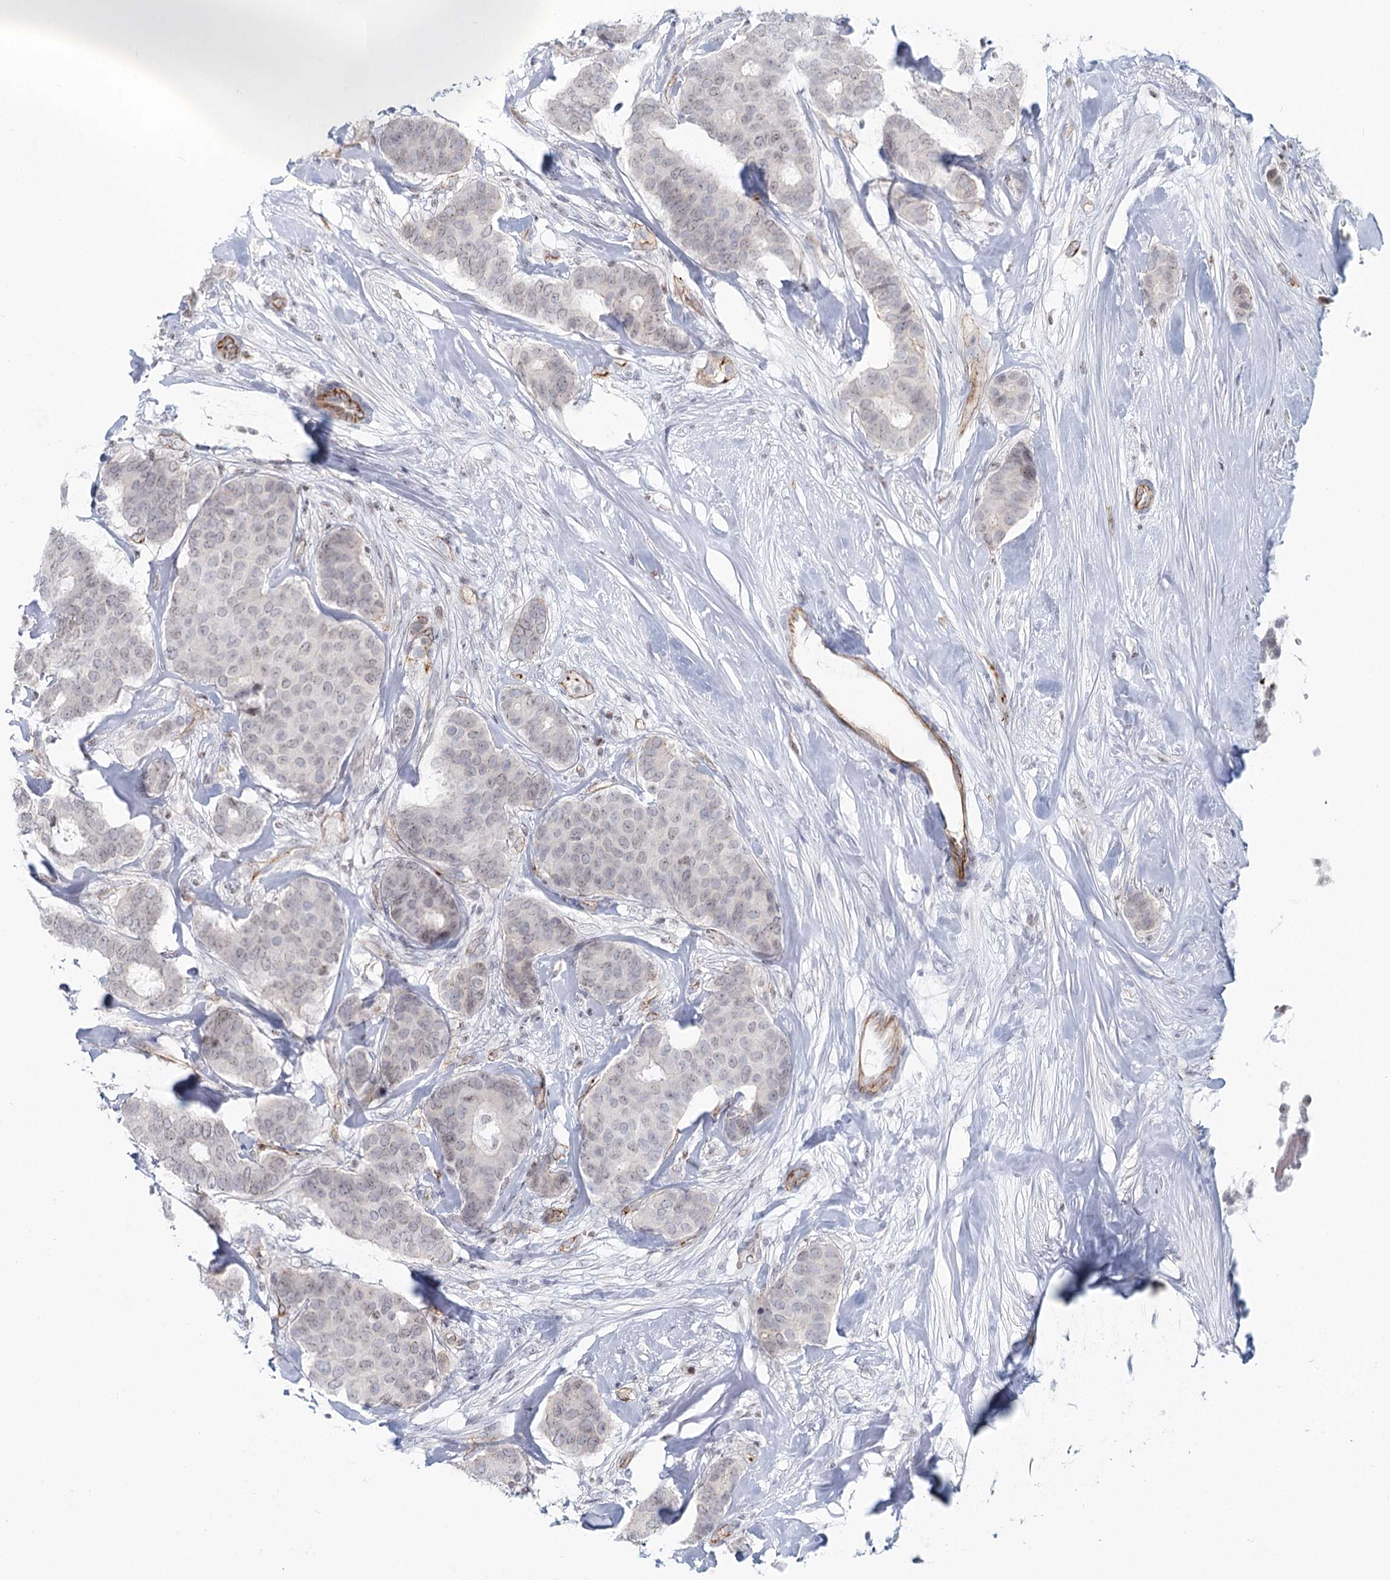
{"staining": {"intensity": "weak", "quantity": "<25%", "location": "nuclear"}, "tissue": "breast cancer", "cell_type": "Tumor cells", "image_type": "cancer", "snomed": [{"axis": "morphology", "description": "Duct carcinoma"}, {"axis": "topography", "description": "Breast"}], "caption": "Photomicrograph shows no protein positivity in tumor cells of breast invasive ductal carcinoma tissue.", "gene": "ZFYVE28", "patient": {"sex": "female", "age": 75}}